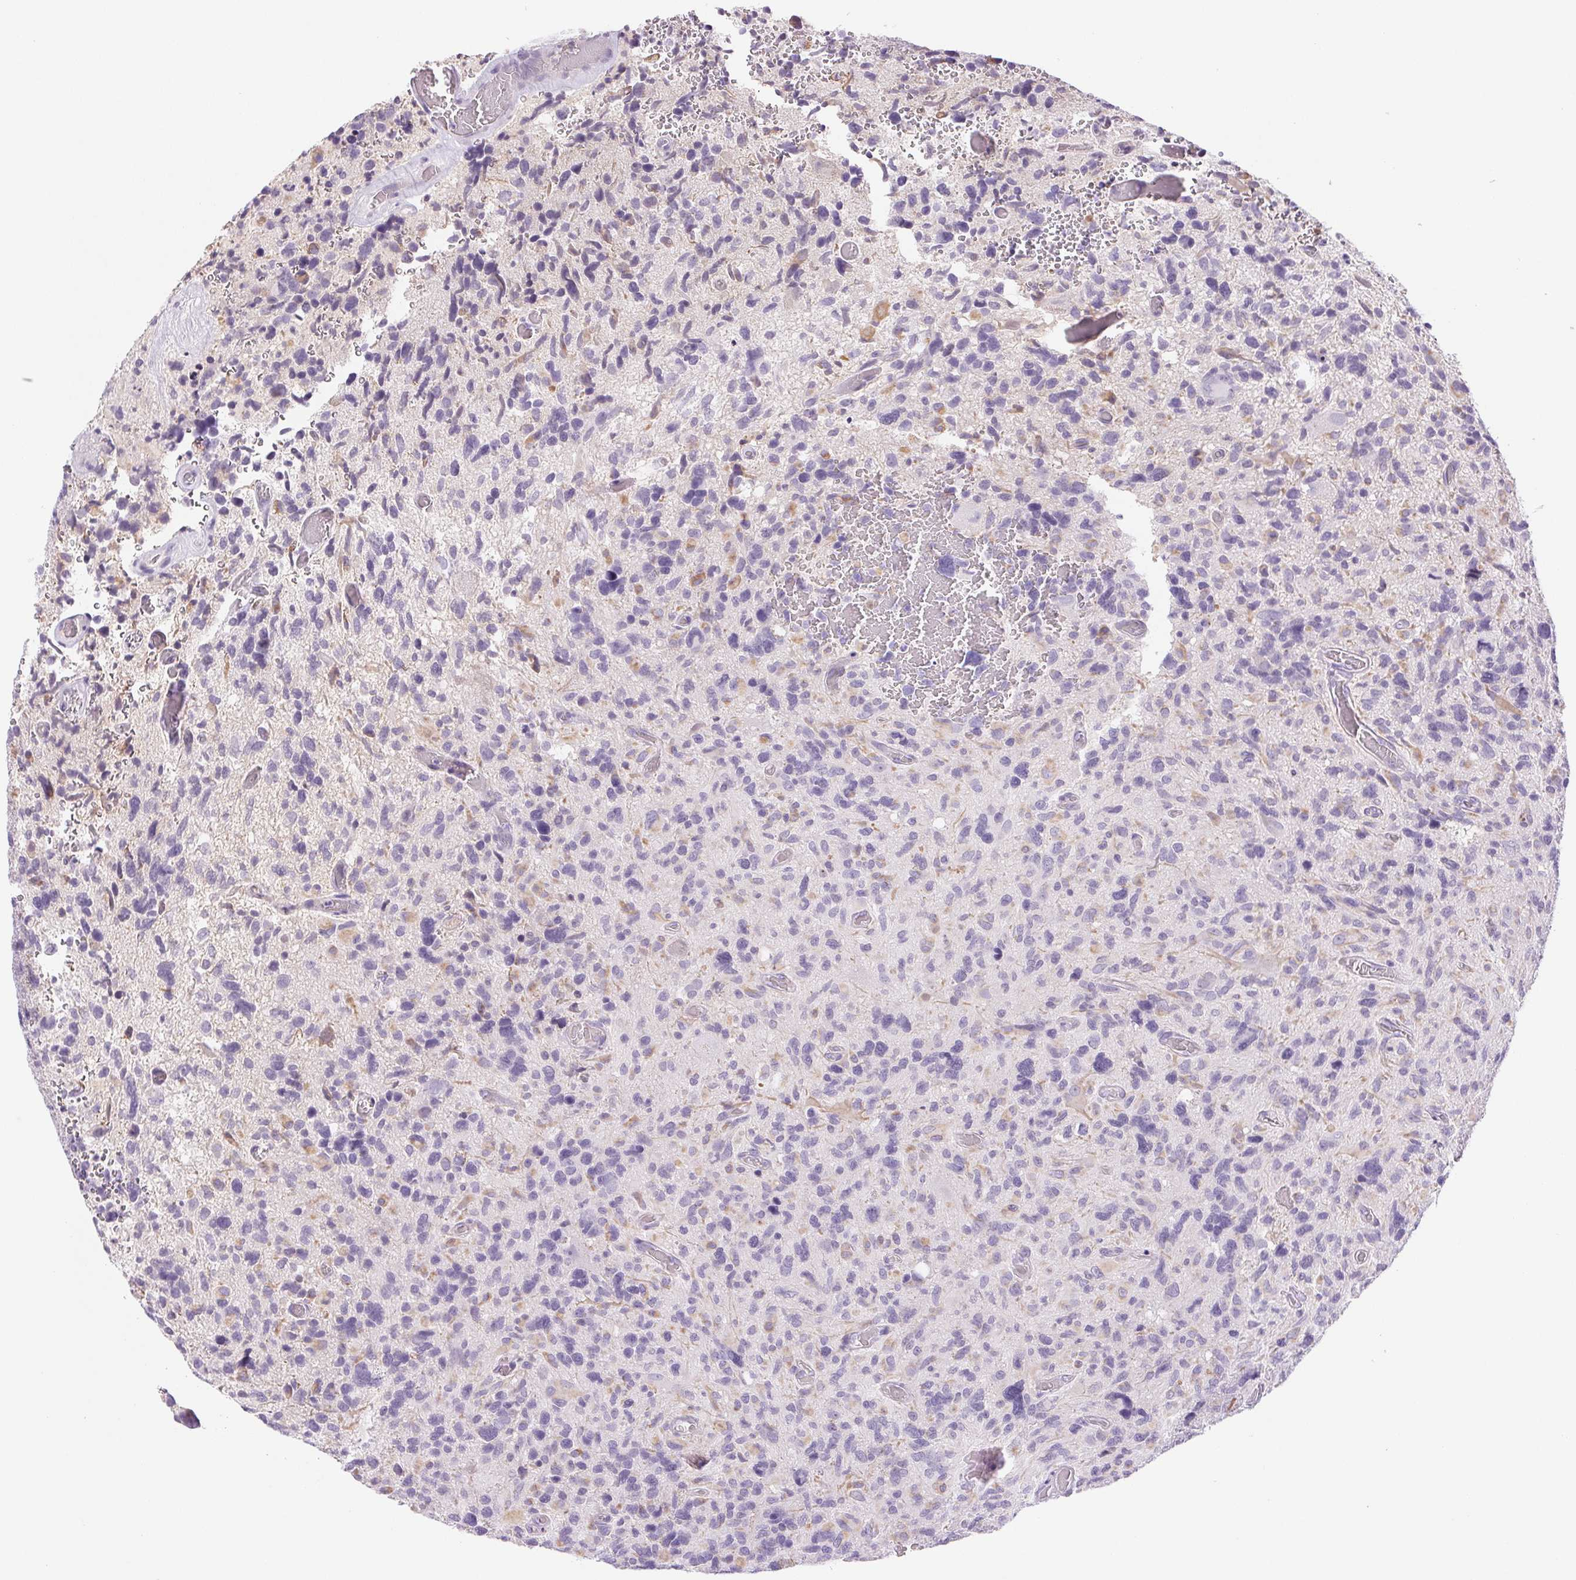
{"staining": {"intensity": "negative", "quantity": "none", "location": "none"}, "tissue": "glioma", "cell_type": "Tumor cells", "image_type": "cancer", "snomed": [{"axis": "morphology", "description": "Glioma, malignant, High grade"}, {"axis": "topography", "description": "Brain"}], "caption": "DAB immunohistochemical staining of human malignant glioma (high-grade) shows no significant expression in tumor cells.", "gene": "IFIT1B", "patient": {"sex": "male", "age": 49}}